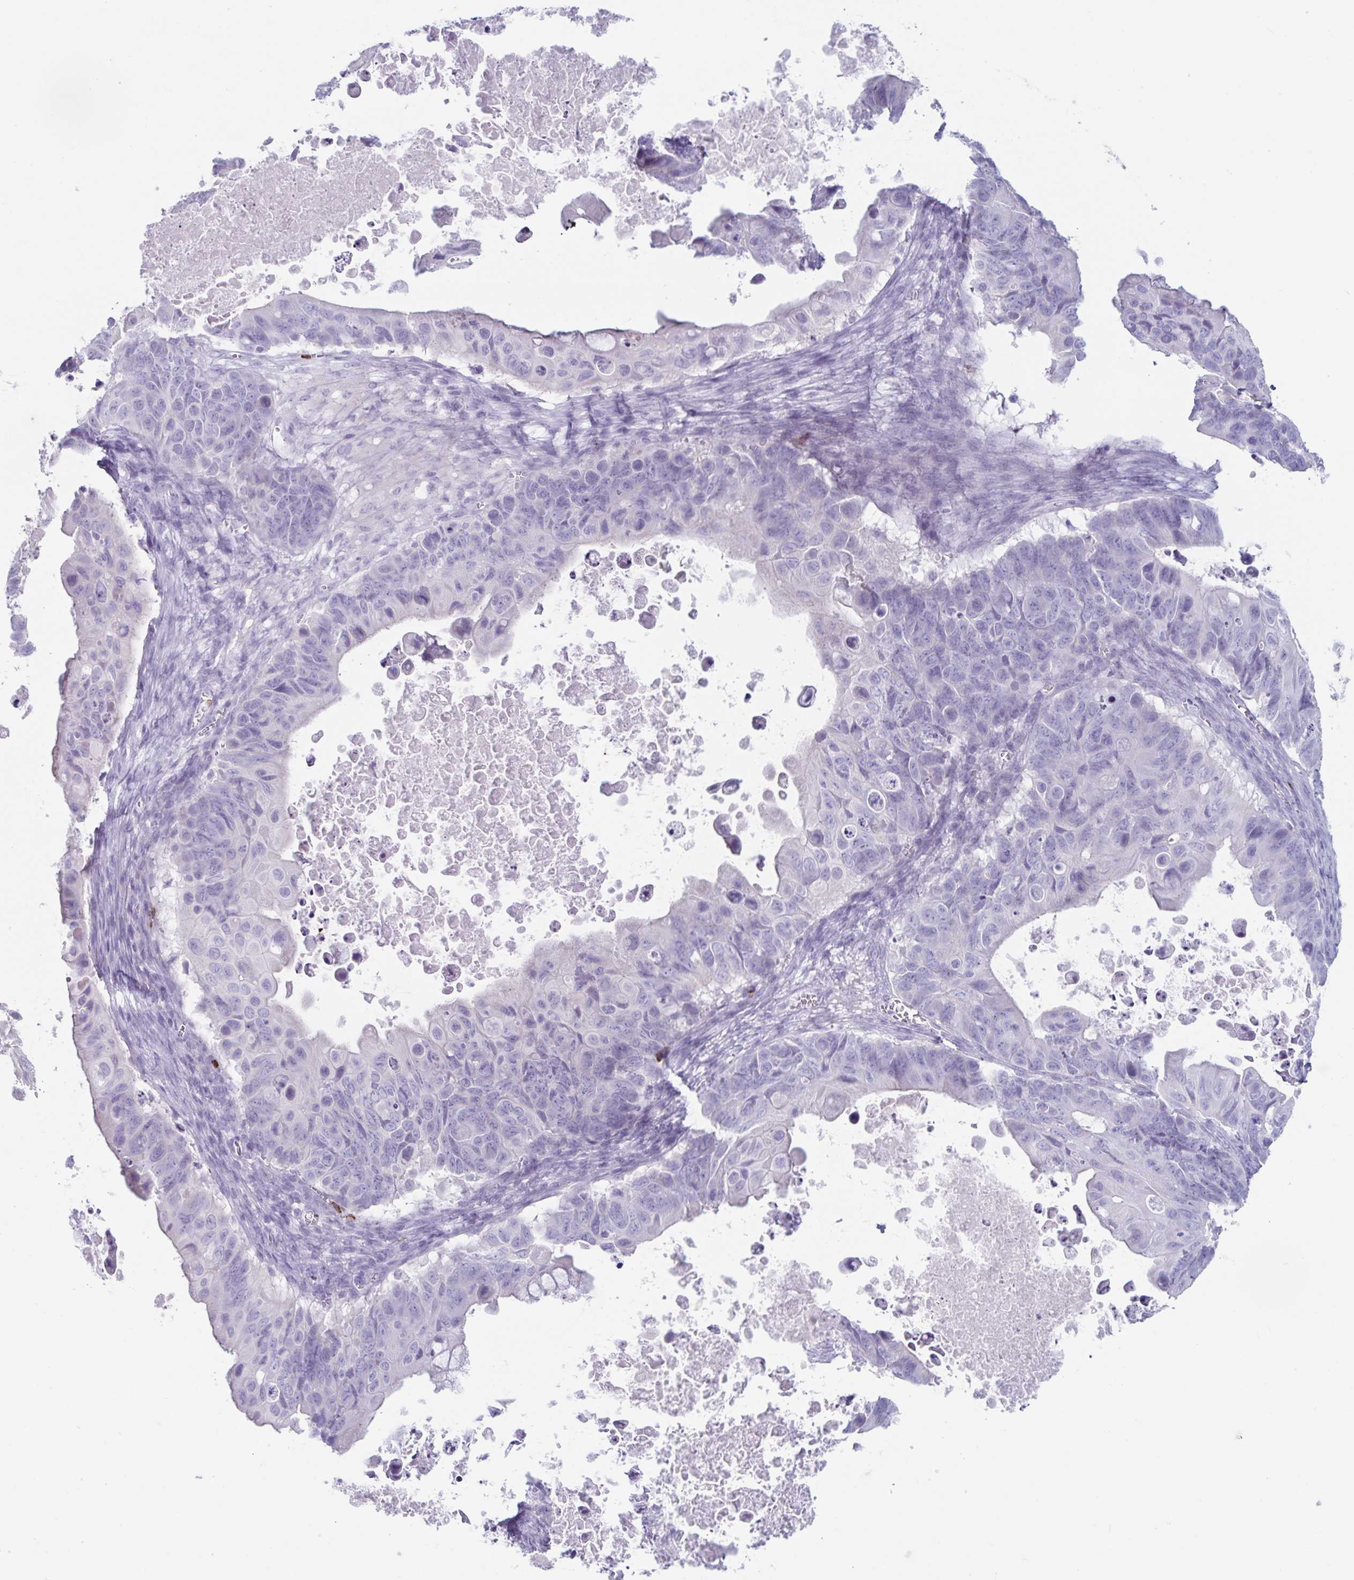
{"staining": {"intensity": "negative", "quantity": "none", "location": "none"}, "tissue": "ovarian cancer", "cell_type": "Tumor cells", "image_type": "cancer", "snomed": [{"axis": "morphology", "description": "Cystadenocarcinoma, mucinous, NOS"}, {"axis": "topography", "description": "Ovary"}], "caption": "This is an immunohistochemistry image of human ovarian cancer (mucinous cystadenocarcinoma). There is no positivity in tumor cells.", "gene": "GNLY", "patient": {"sex": "female", "age": 64}}